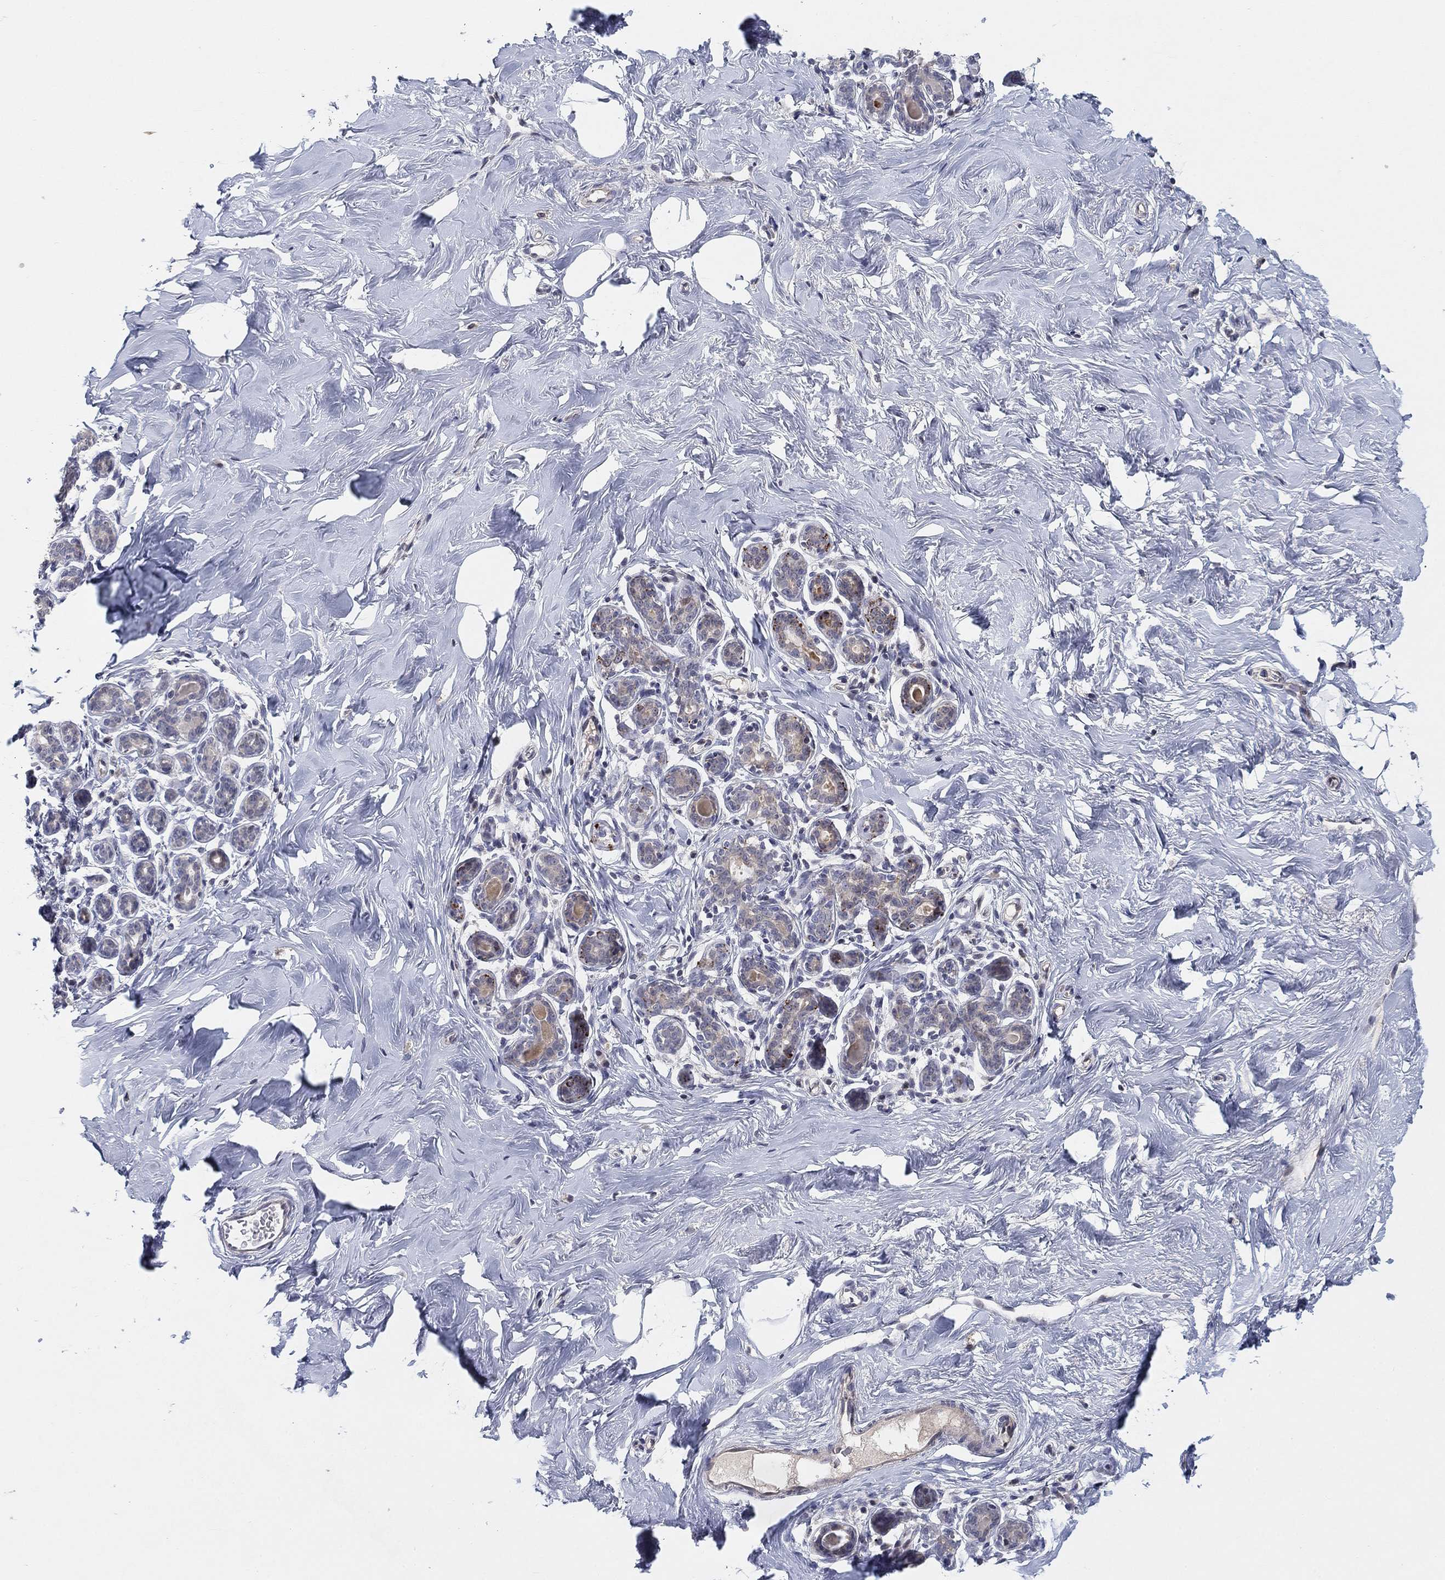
{"staining": {"intensity": "negative", "quantity": "none", "location": "none"}, "tissue": "breast", "cell_type": "Adipocytes", "image_type": "normal", "snomed": [{"axis": "morphology", "description": "Normal tissue, NOS"}, {"axis": "topography", "description": "Skin"}, {"axis": "topography", "description": "Breast"}], "caption": "The photomicrograph shows no significant positivity in adipocytes of breast.", "gene": "AMN1", "patient": {"sex": "female", "age": 43}}